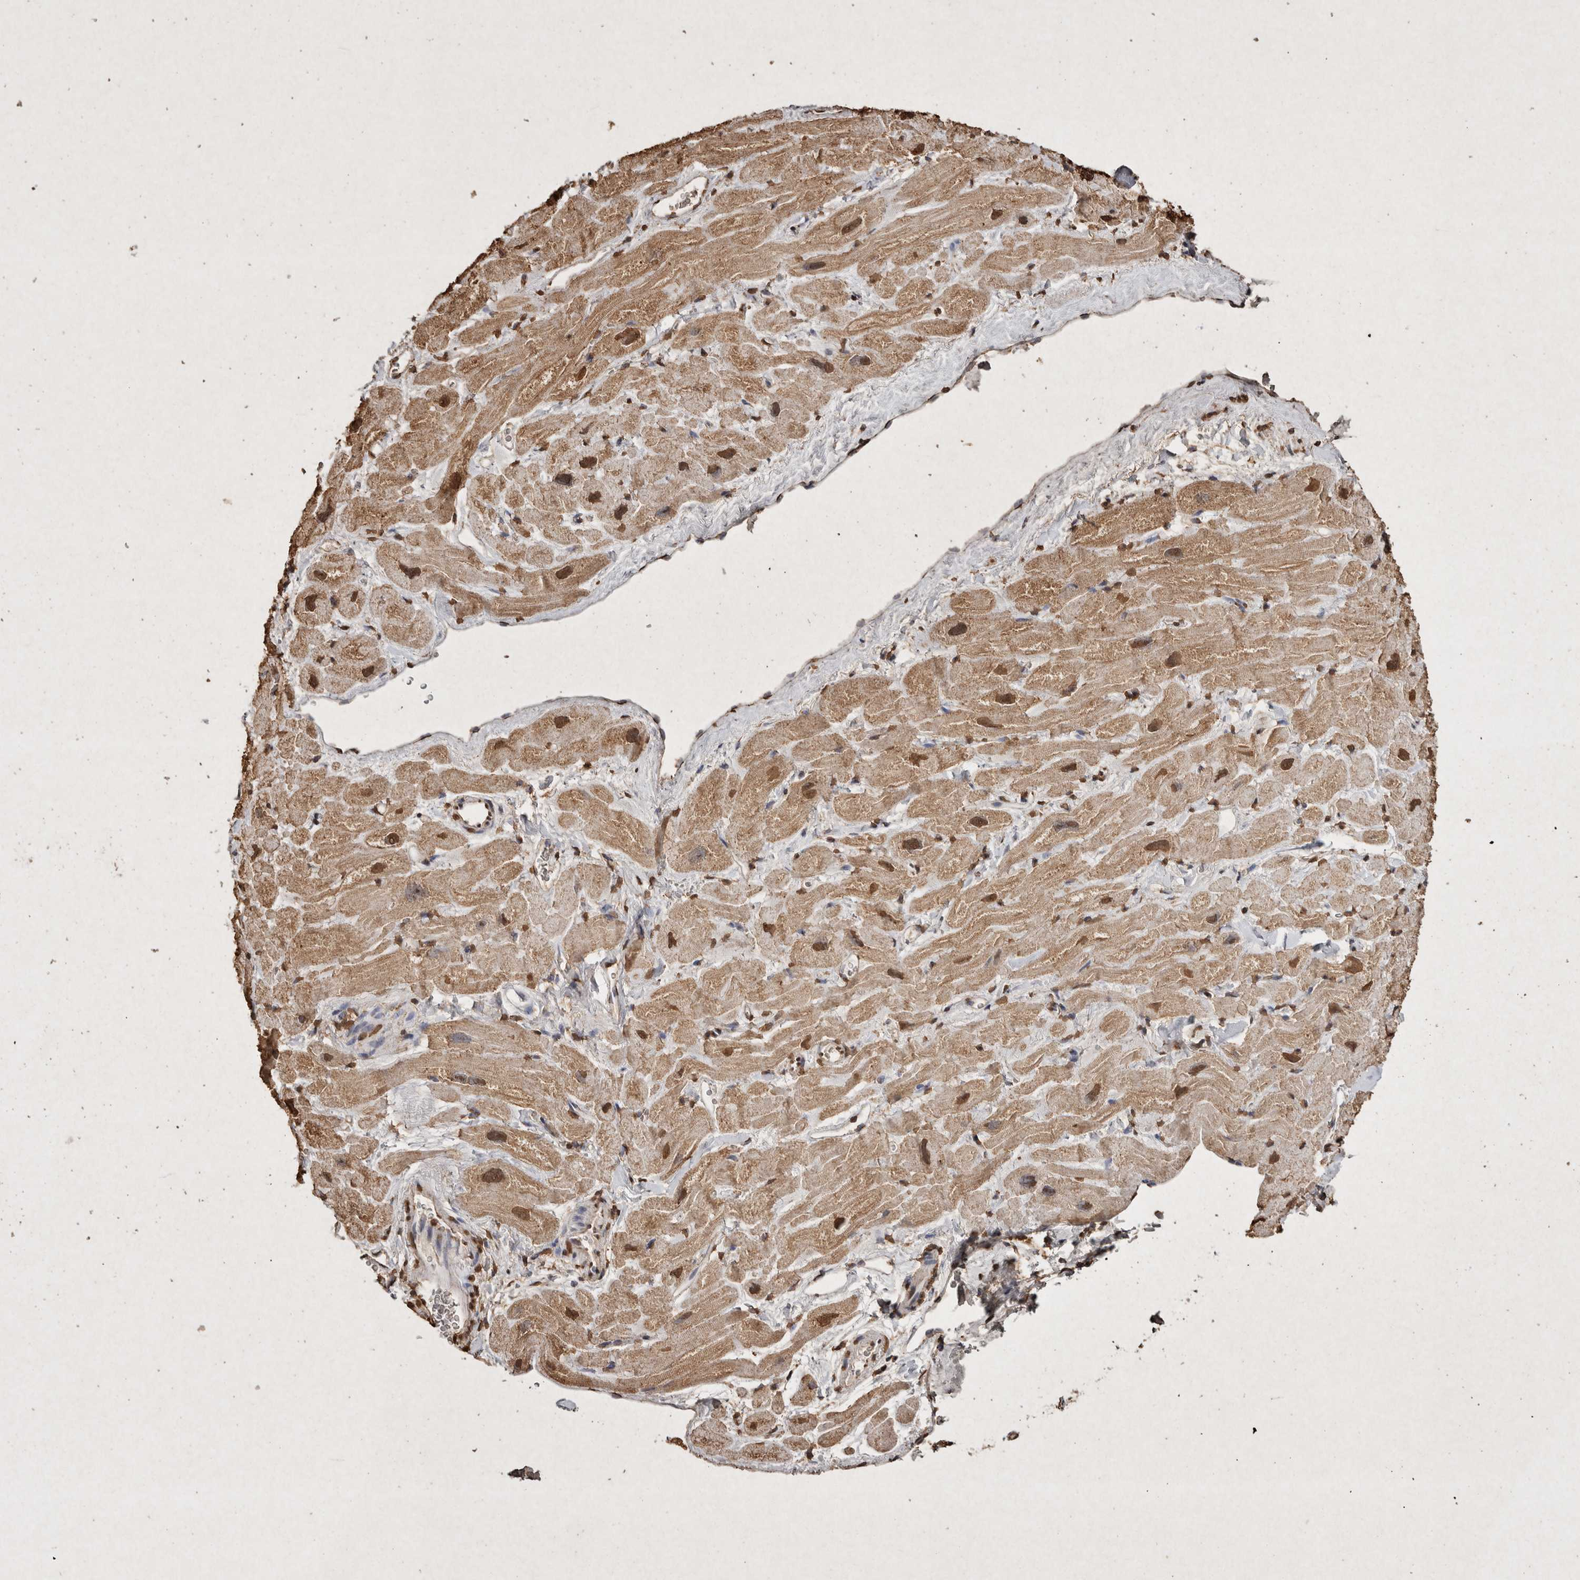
{"staining": {"intensity": "strong", "quantity": ">75%", "location": "cytoplasmic/membranous,nuclear"}, "tissue": "heart muscle", "cell_type": "Cardiomyocytes", "image_type": "normal", "snomed": [{"axis": "morphology", "description": "Normal tissue, NOS"}, {"axis": "topography", "description": "Heart"}], "caption": "The micrograph reveals staining of benign heart muscle, revealing strong cytoplasmic/membranous,nuclear protein positivity (brown color) within cardiomyocytes.", "gene": "FSTL3", "patient": {"sex": "male", "age": 49}}